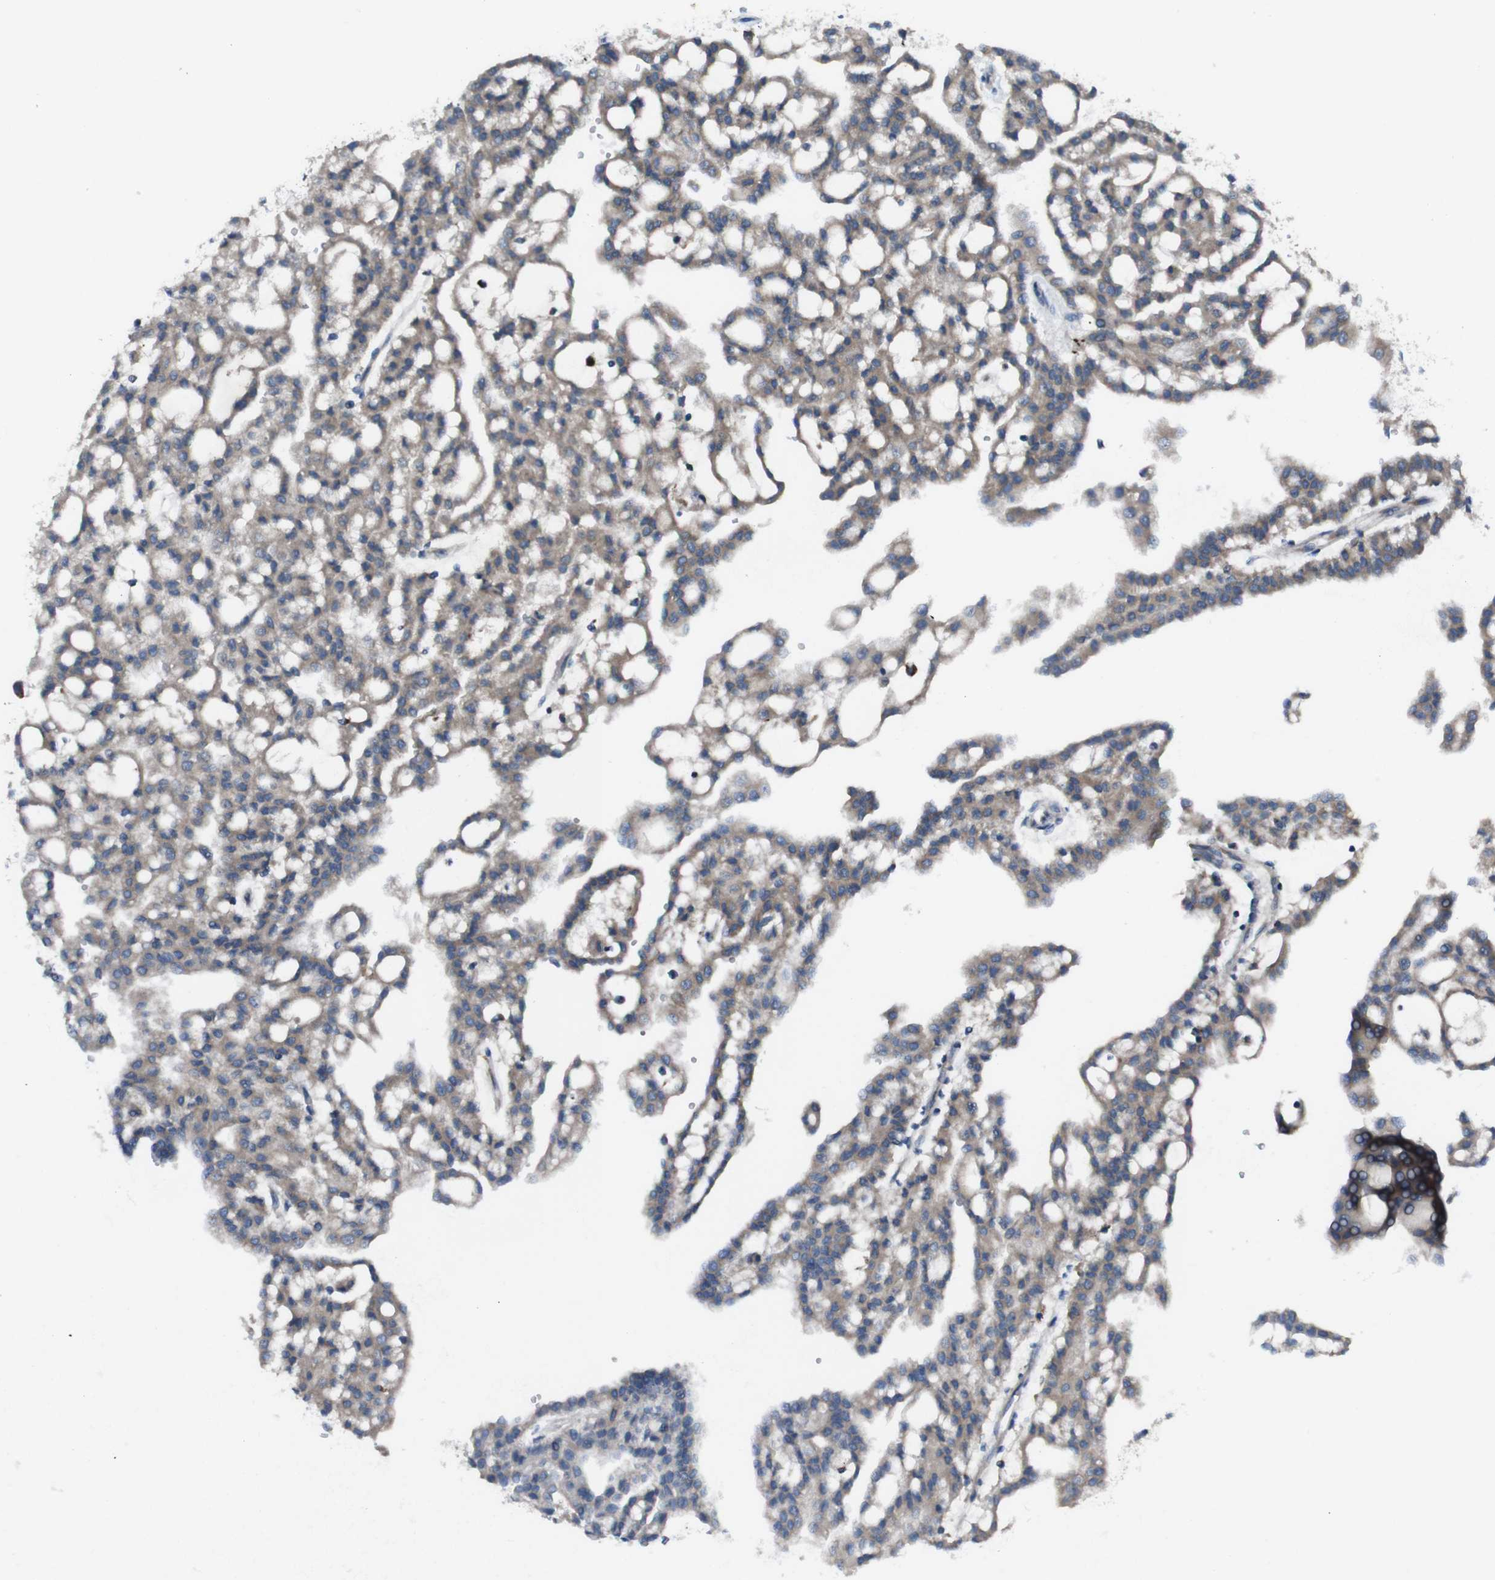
{"staining": {"intensity": "weak", "quantity": ">75%", "location": "cytoplasmic/membranous"}, "tissue": "renal cancer", "cell_type": "Tumor cells", "image_type": "cancer", "snomed": [{"axis": "morphology", "description": "Adenocarcinoma, NOS"}, {"axis": "topography", "description": "Kidney"}], "caption": "Renal cancer (adenocarcinoma) tissue displays weak cytoplasmic/membranous expression in about >75% of tumor cells, visualized by immunohistochemistry.", "gene": "CDH22", "patient": {"sex": "male", "age": 63}}